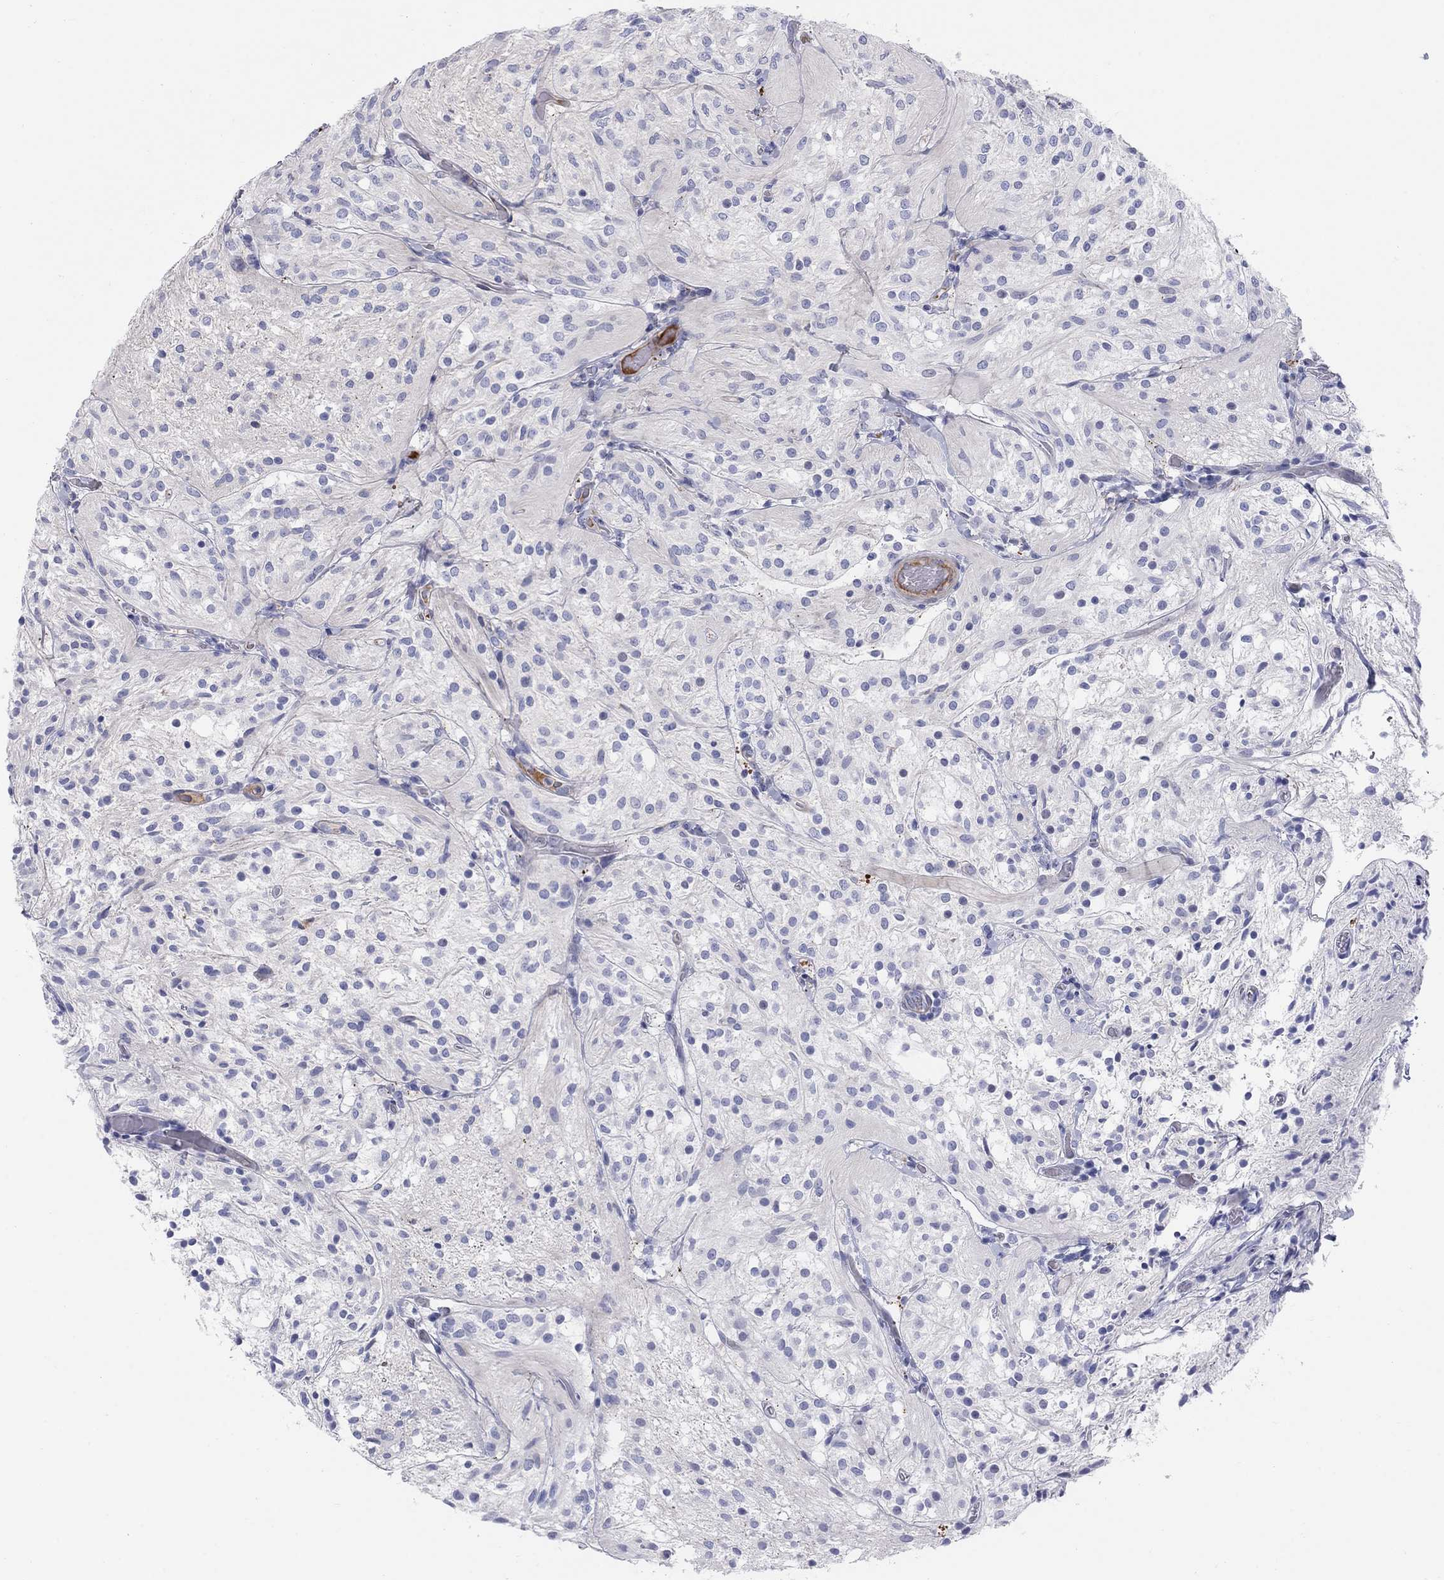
{"staining": {"intensity": "negative", "quantity": "none", "location": "none"}, "tissue": "glioma", "cell_type": "Tumor cells", "image_type": "cancer", "snomed": [{"axis": "morphology", "description": "Glioma, malignant, Low grade"}, {"axis": "topography", "description": "Brain"}], "caption": "High magnification brightfield microscopy of malignant glioma (low-grade) stained with DAB (brown) and counterstained with hematoxylin (blue): tumor cells show no significant positivity.", "gene": "HEATR4", "patient": {"sex": "male", "age": 3}}